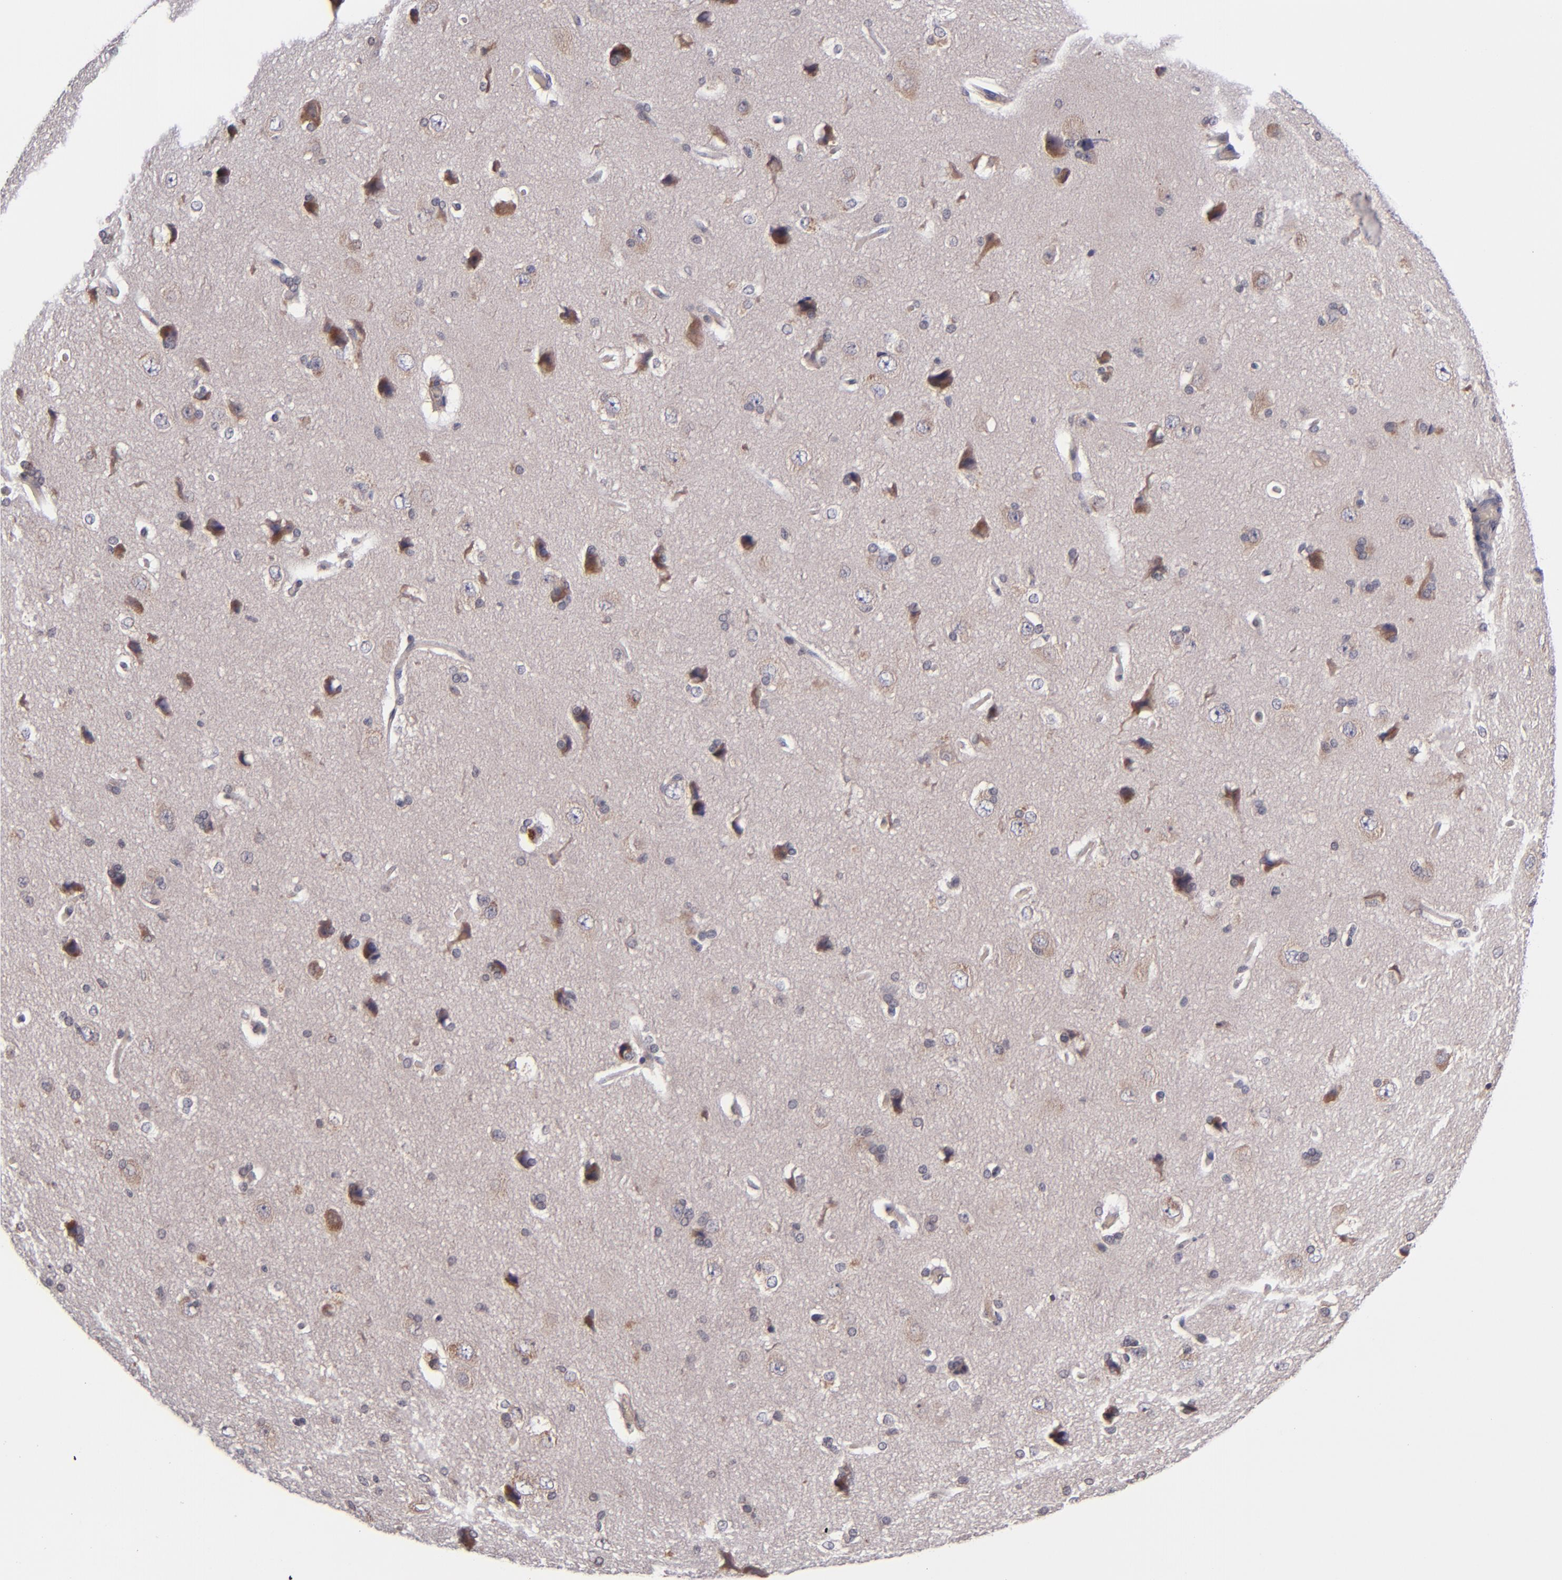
{"staining": {"intensity": "weak", "quantity": "<25%", "location": "cytoplasmic/membranous"}, "tissue": "cerebral cortex", "cell_type": "Endothelial cells", "image_type": "normal", "snomed": [{"axis": "morphology", "description": "Normal tissue, NOS"}, {"axis": "topography", "description": "Cerebral cortex"}], "caption": "The image shows no staining of endothelial cells in unremarkable cerebral cortex. (Brightfield microscopy of DAB immunohistochemistry at high magnification).", "gene": "TSC2", "patient": {"sex": "female", "age": 45}}